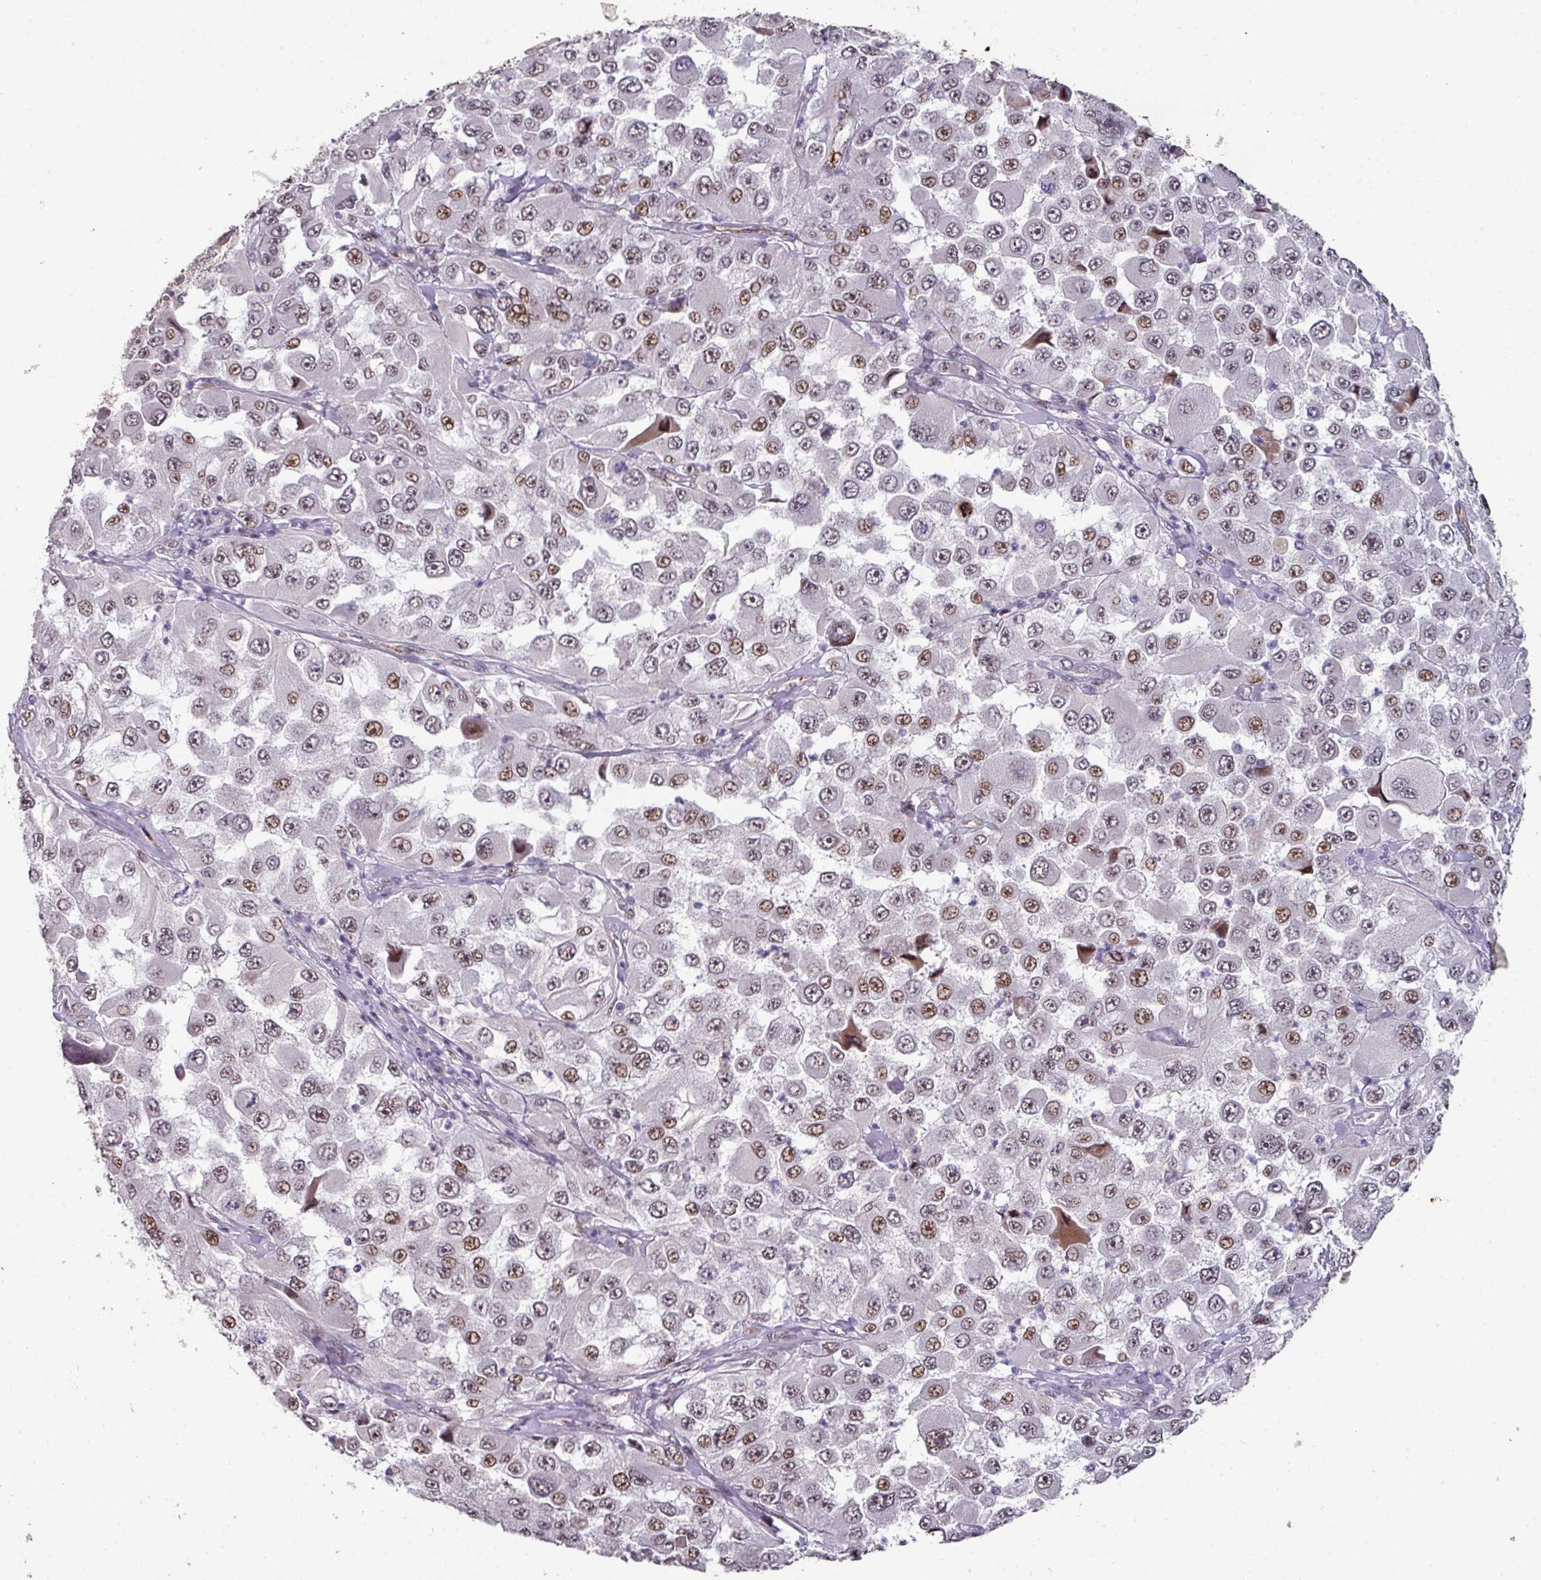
{"staining": {"intensity": "moderate", "quantity": "25%-75%", "location": "nuclear"}, "tissue": "melanoma", "cell_type": "Tumor cells", "image_type": "cancer", "snomed": [{"axis": "morphology", "description": "Malignant melanoma, Metastatic site"}, {"axis": "topography", "description": "Lymph node"}], "caption": "About 25%-75% of tumor cells in melanoma demonstrate moderate nuclear protein positivity as visualized by brown immunohistochemical staining.", "gene": "SIDT2", "patient": {"sex": "male", "age": 62}}